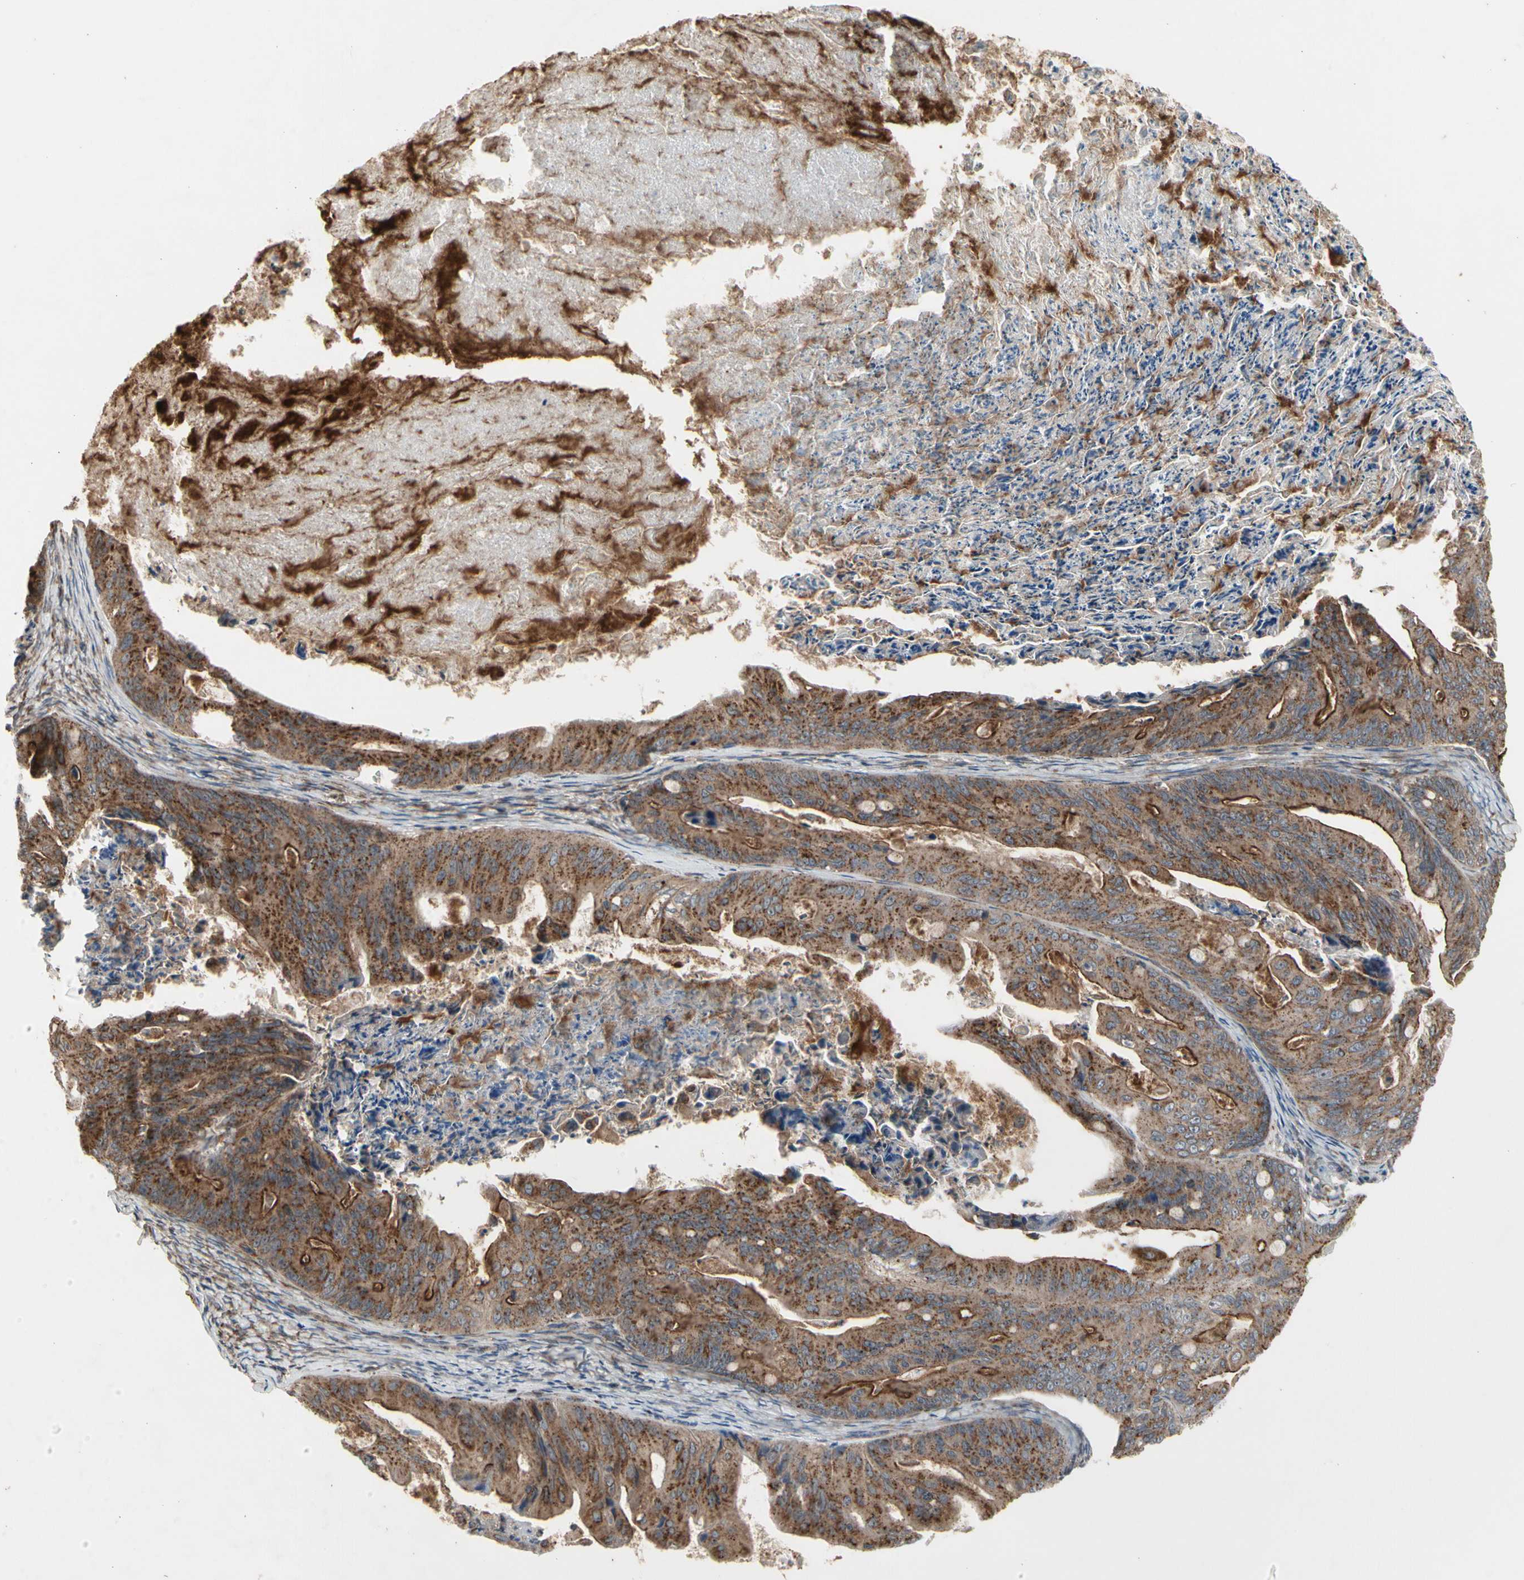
{"staining": {"intensity": "strong", "quantity": ">75%", "location": "cytoplasmic/membranous"}, "tissue": "ovarian cancer", "cell_type": "Tumor cells", "image_type": "cancer", "snomed": [{"axis": "morphology", "description": "Cystadenocarcinoma, mucinous, NOS"}, {"axis": "topography", "description": "Ovary"}], "caption": "A micrograph of ovarian cancer (mucinous cystadenocarcinoma) stained for a protein demonstrates strong cytoplasmic/membranous brown staining in tumor cells.", "gene": "SLC39A9", "patient": {"sex": "female", "age": 37}}